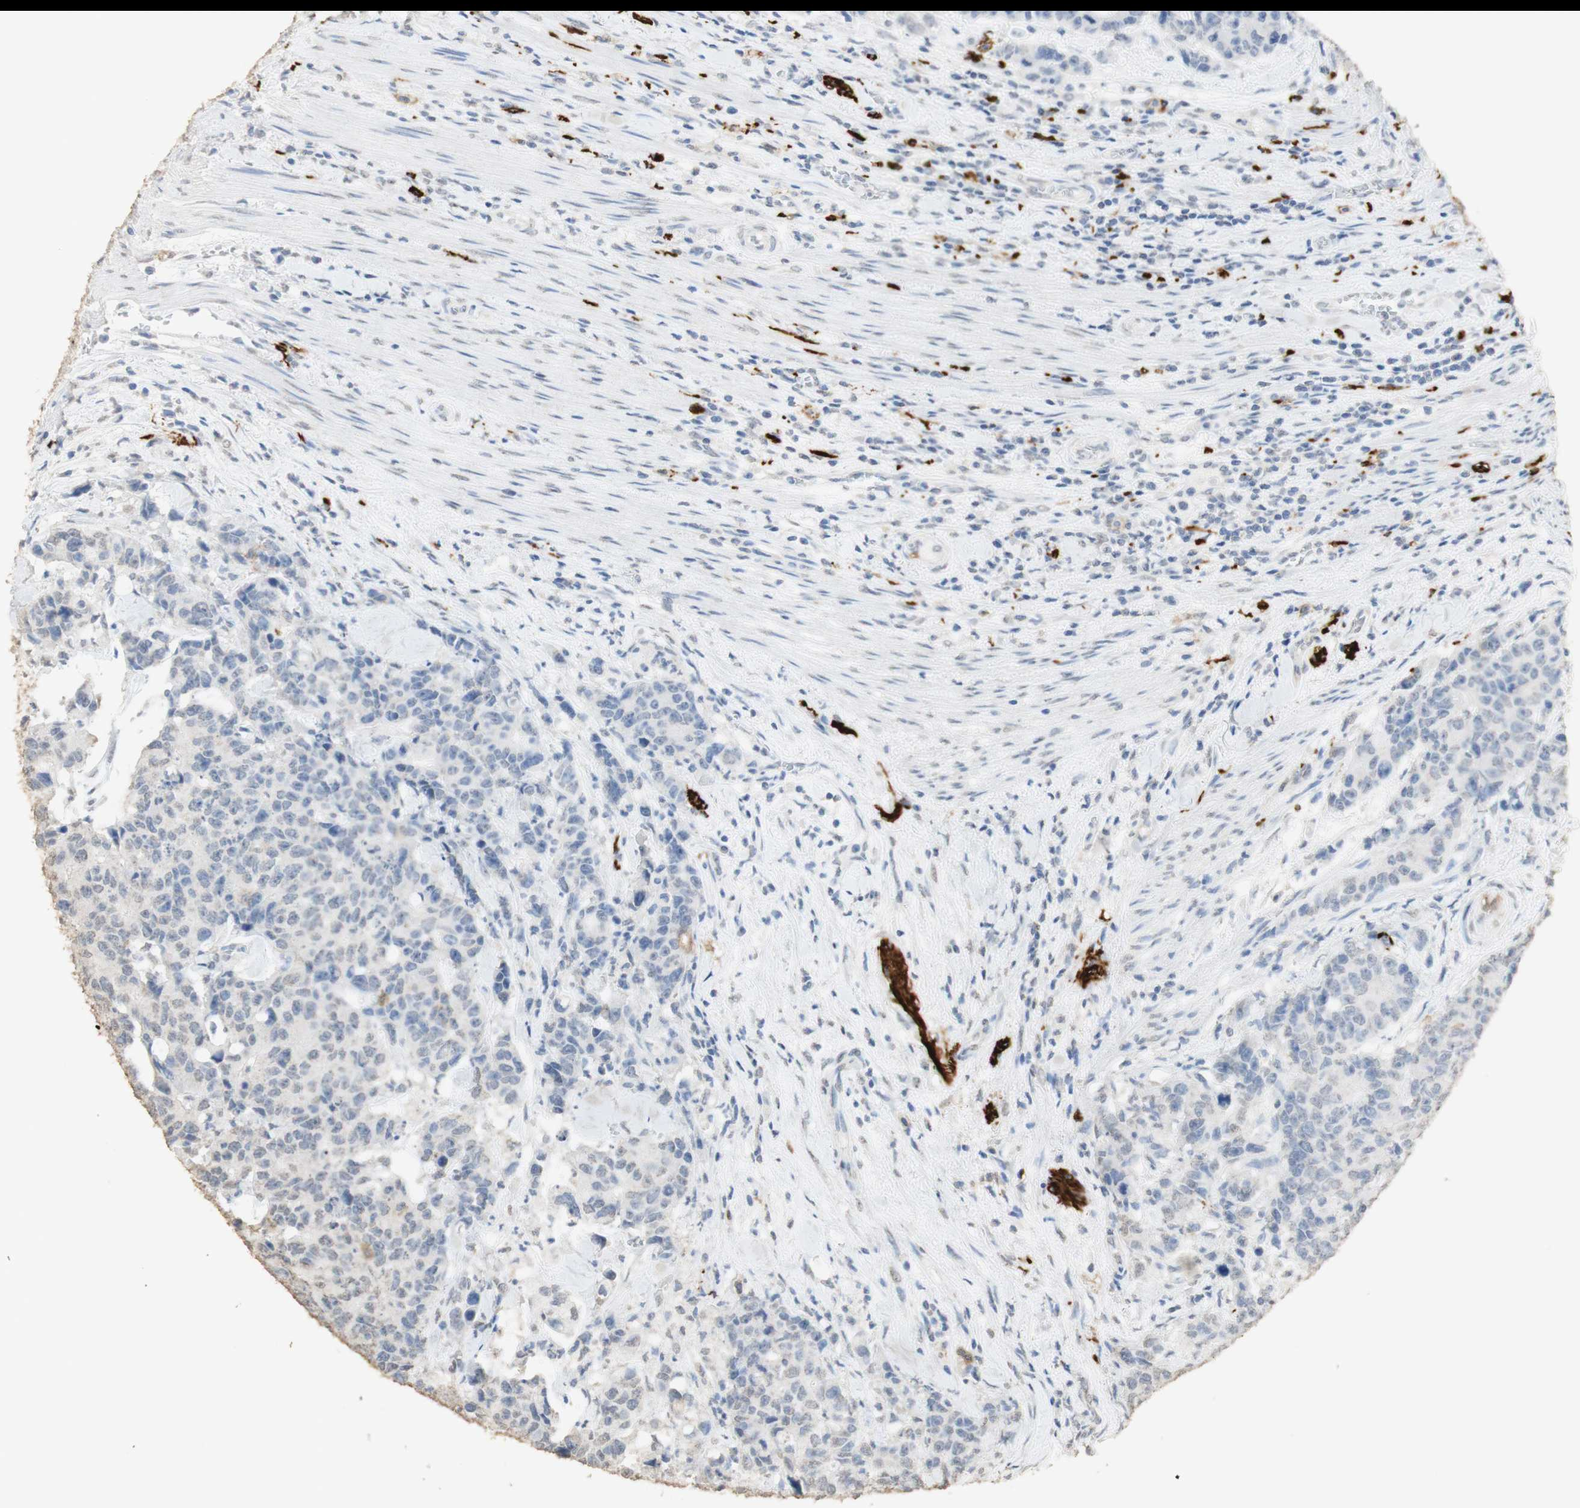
{"staining": {"intensity": "weak", "quantity": "<25%", "location": "cytoplasmic/membranous,nuclear"}, "tissue": "colorectal cancer", "cell_type": "Tumor cells", "image_type": "cancer", "snomed": [{"axis": "morphology", "description": "Adenocarcinoma, NOS"}, {"axis": "topography", "description": "Colon"}], "caption": "This is a photomicrograph of immunohistochemistry staining of adenocarcinoma (colorectal), which shows no positivity in tumor cells.", "gene": "L1CAM", "patient": {"sex": "female", "age": 86}}